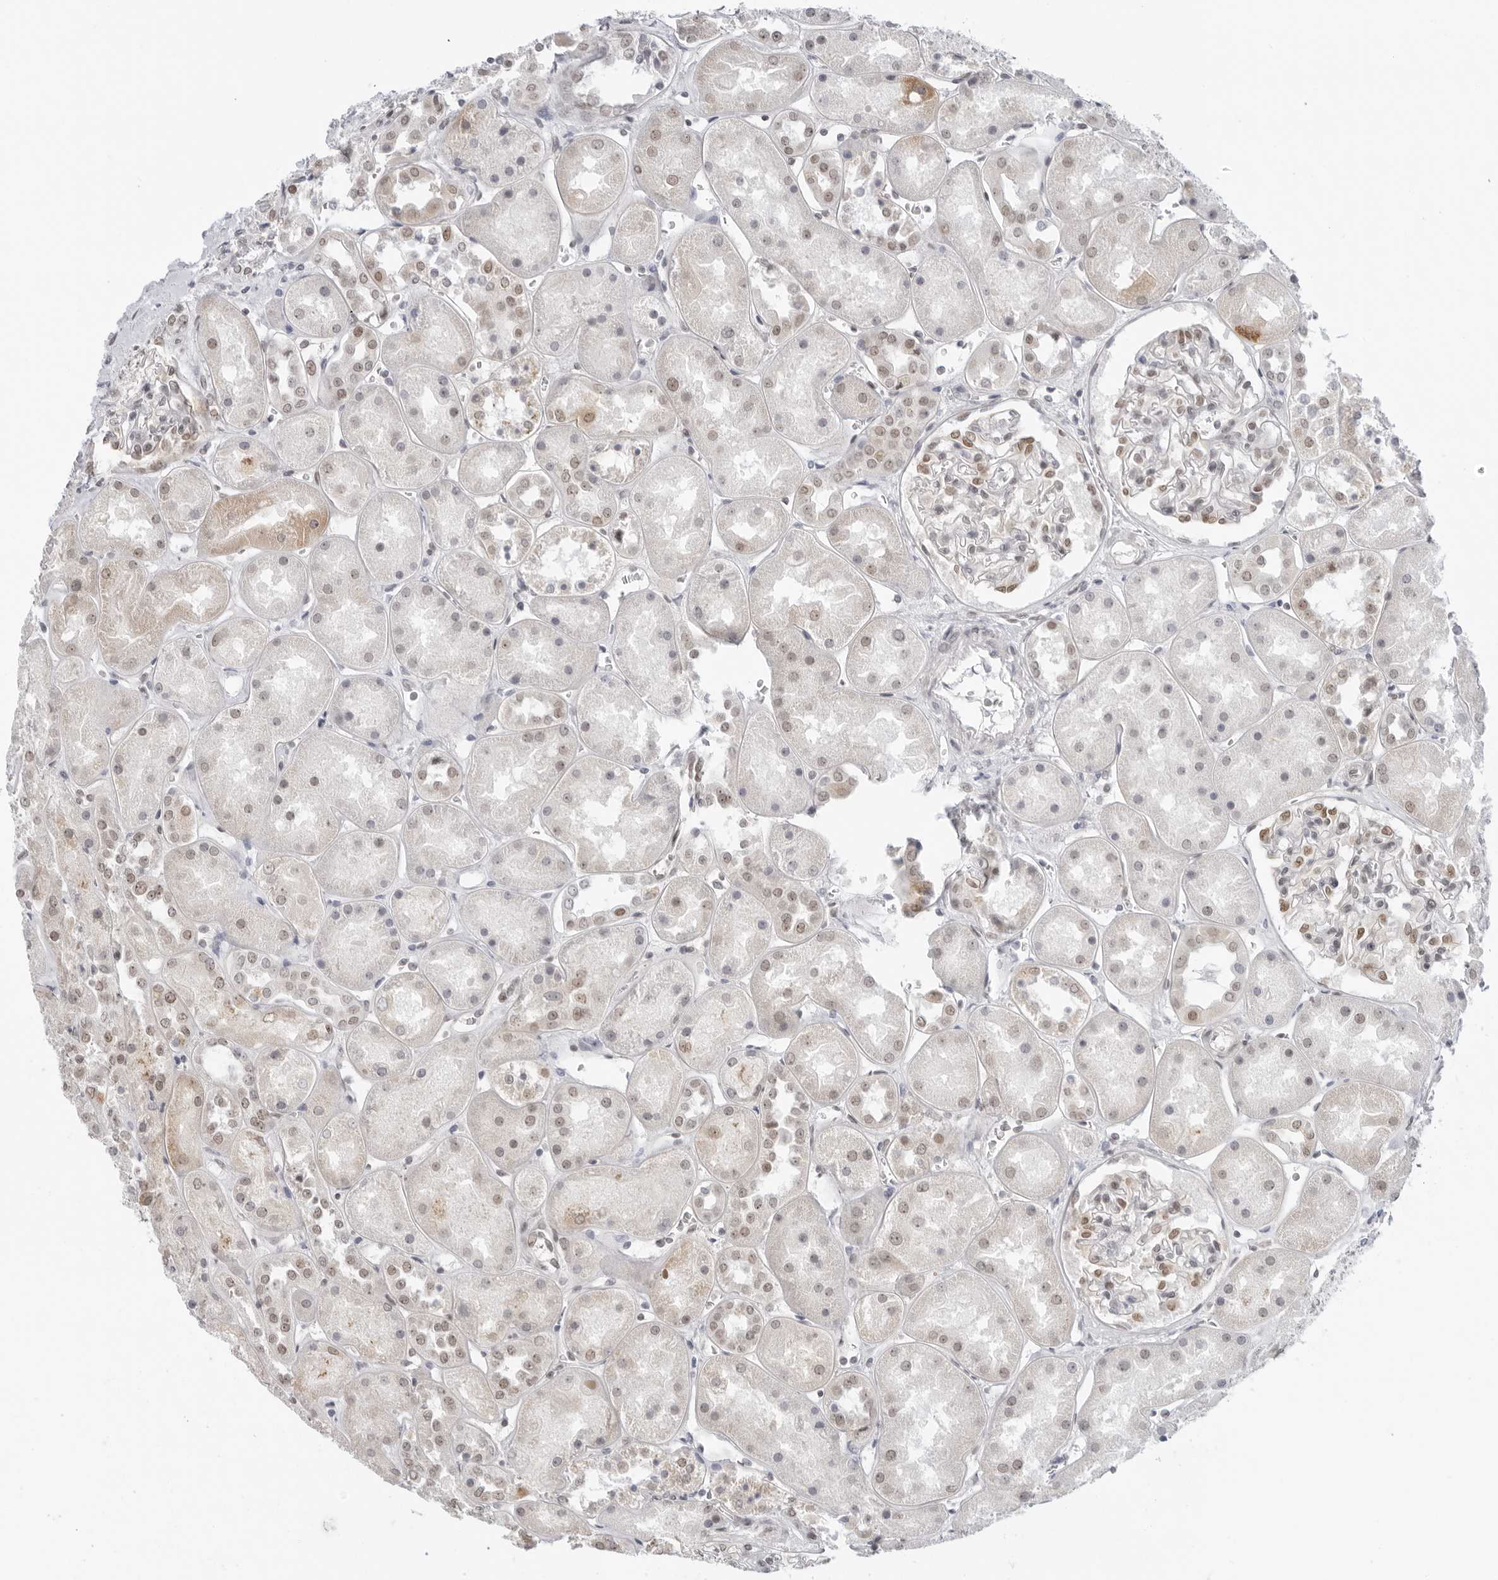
{"staining": {"intensity": "moderate", "quantity": "25%-75%", "location": "nuclear"}, "tissue": "kidney", "cell_type": "Cells in glomeruli", "image_type": "normal", "snomed": [{"axis": "morphology", "description": "Normal tissue, NOS"}, {"axis": "topography", "description": "Kidney"}], "caption": "Cells in glomeruli demonstrate medium levels of moderate nuclear expression in about 25%-75% of cells in normal human kidney.", "gene": "FOXK2", "patient": {"sex": "male", "age": 70}}